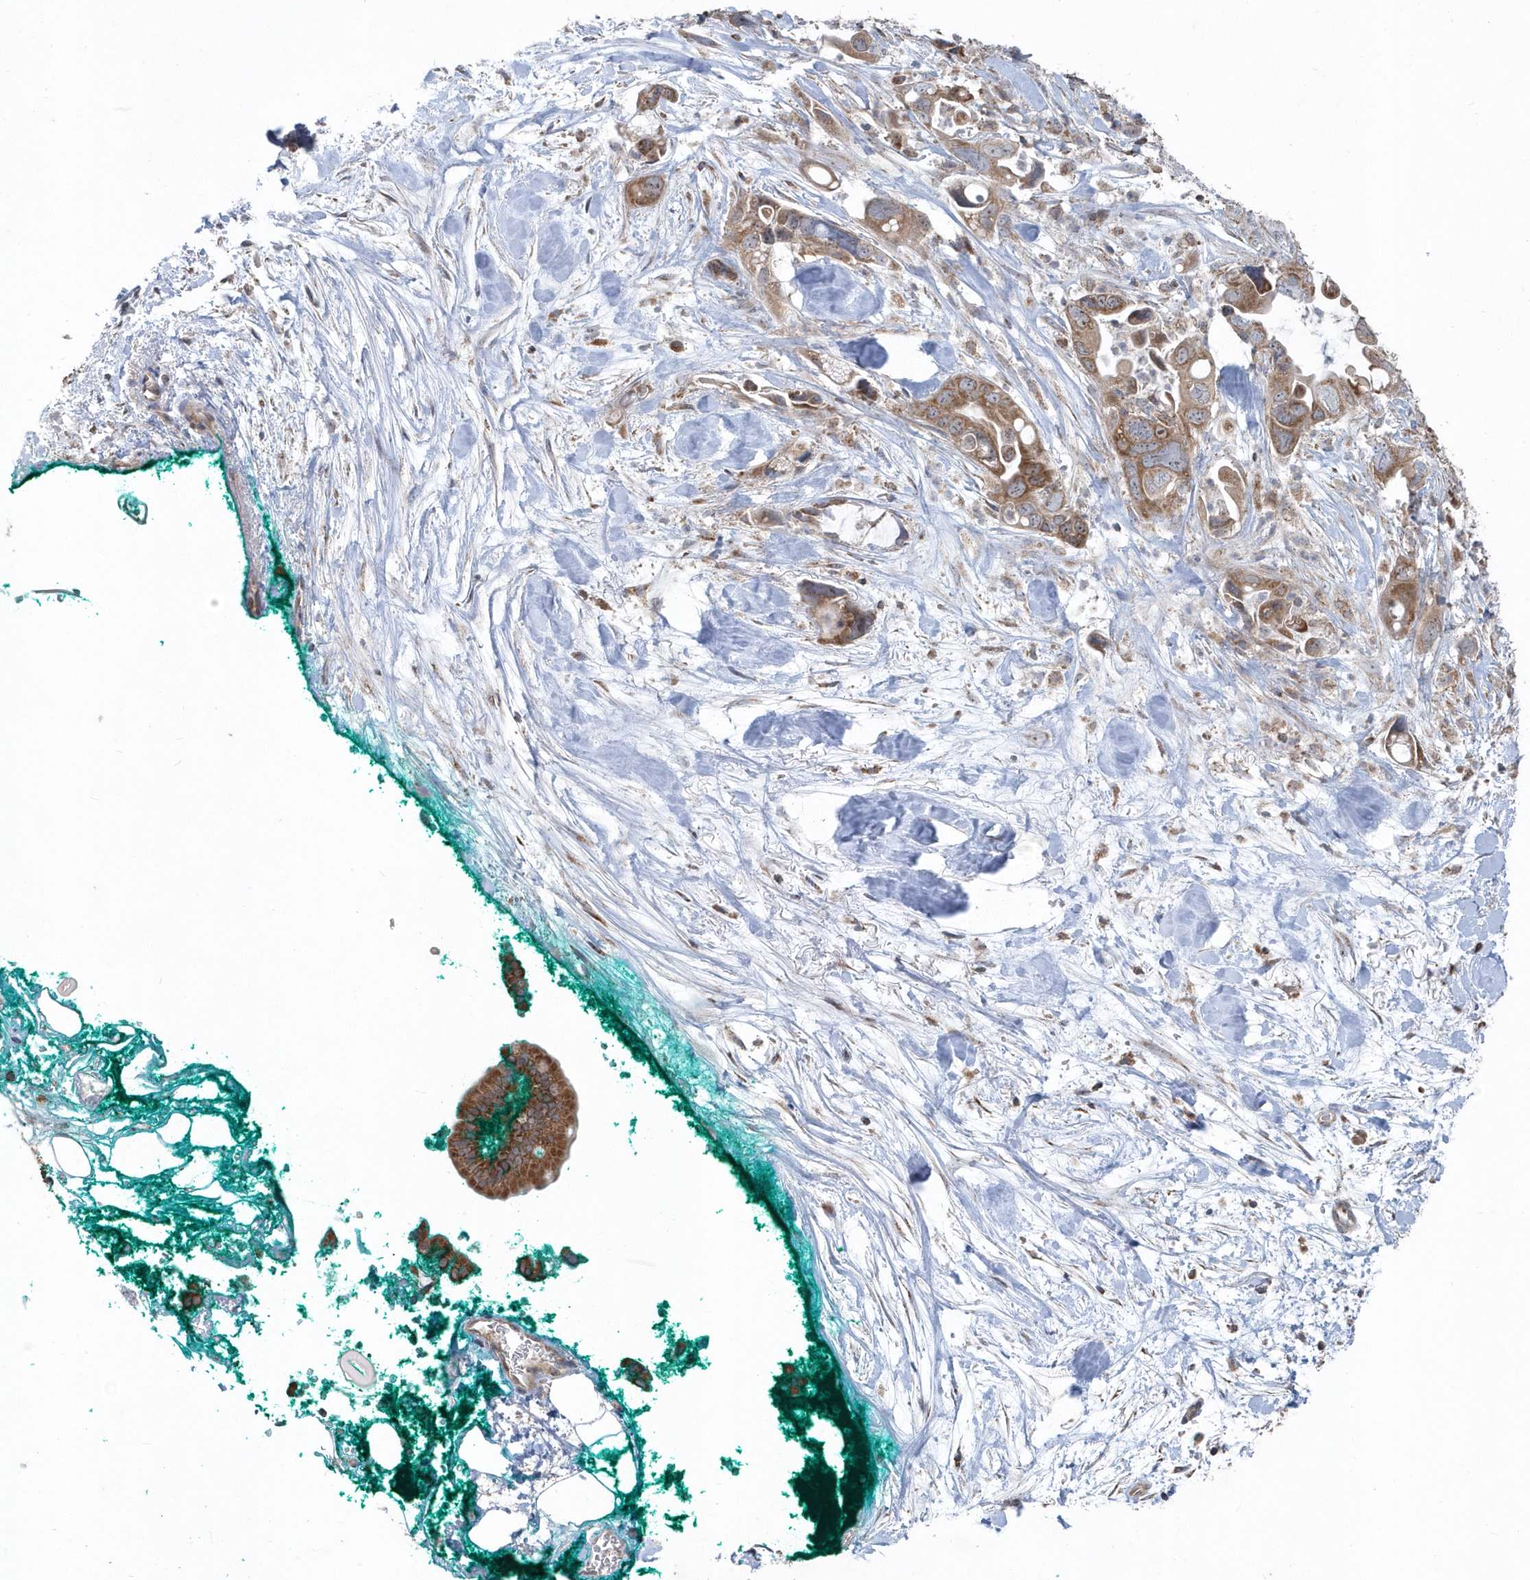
{"staining": {"intensity": "moderate", "quantity": ">75%", "location": "cytoplasmic/membranous"}, "tissue": "pancreatic cancer", "cell_type": "Tumor cells", "image_type": "cancer", "snomed": [{"axis": "morphology", "description": "Adenocarcinoma, NOS"}, {"axis": "topography", "description": "Pancreas"}], "caption": "Immunohistochemistry of adenocarcinoma (pancreatic) demonstrates medium levels of moderate cytoplasmic/membranous positivity in approximately >75% of tumor cells.", "gene": "PPP1R7", "patient": {"sex": "female", "age": 72}}